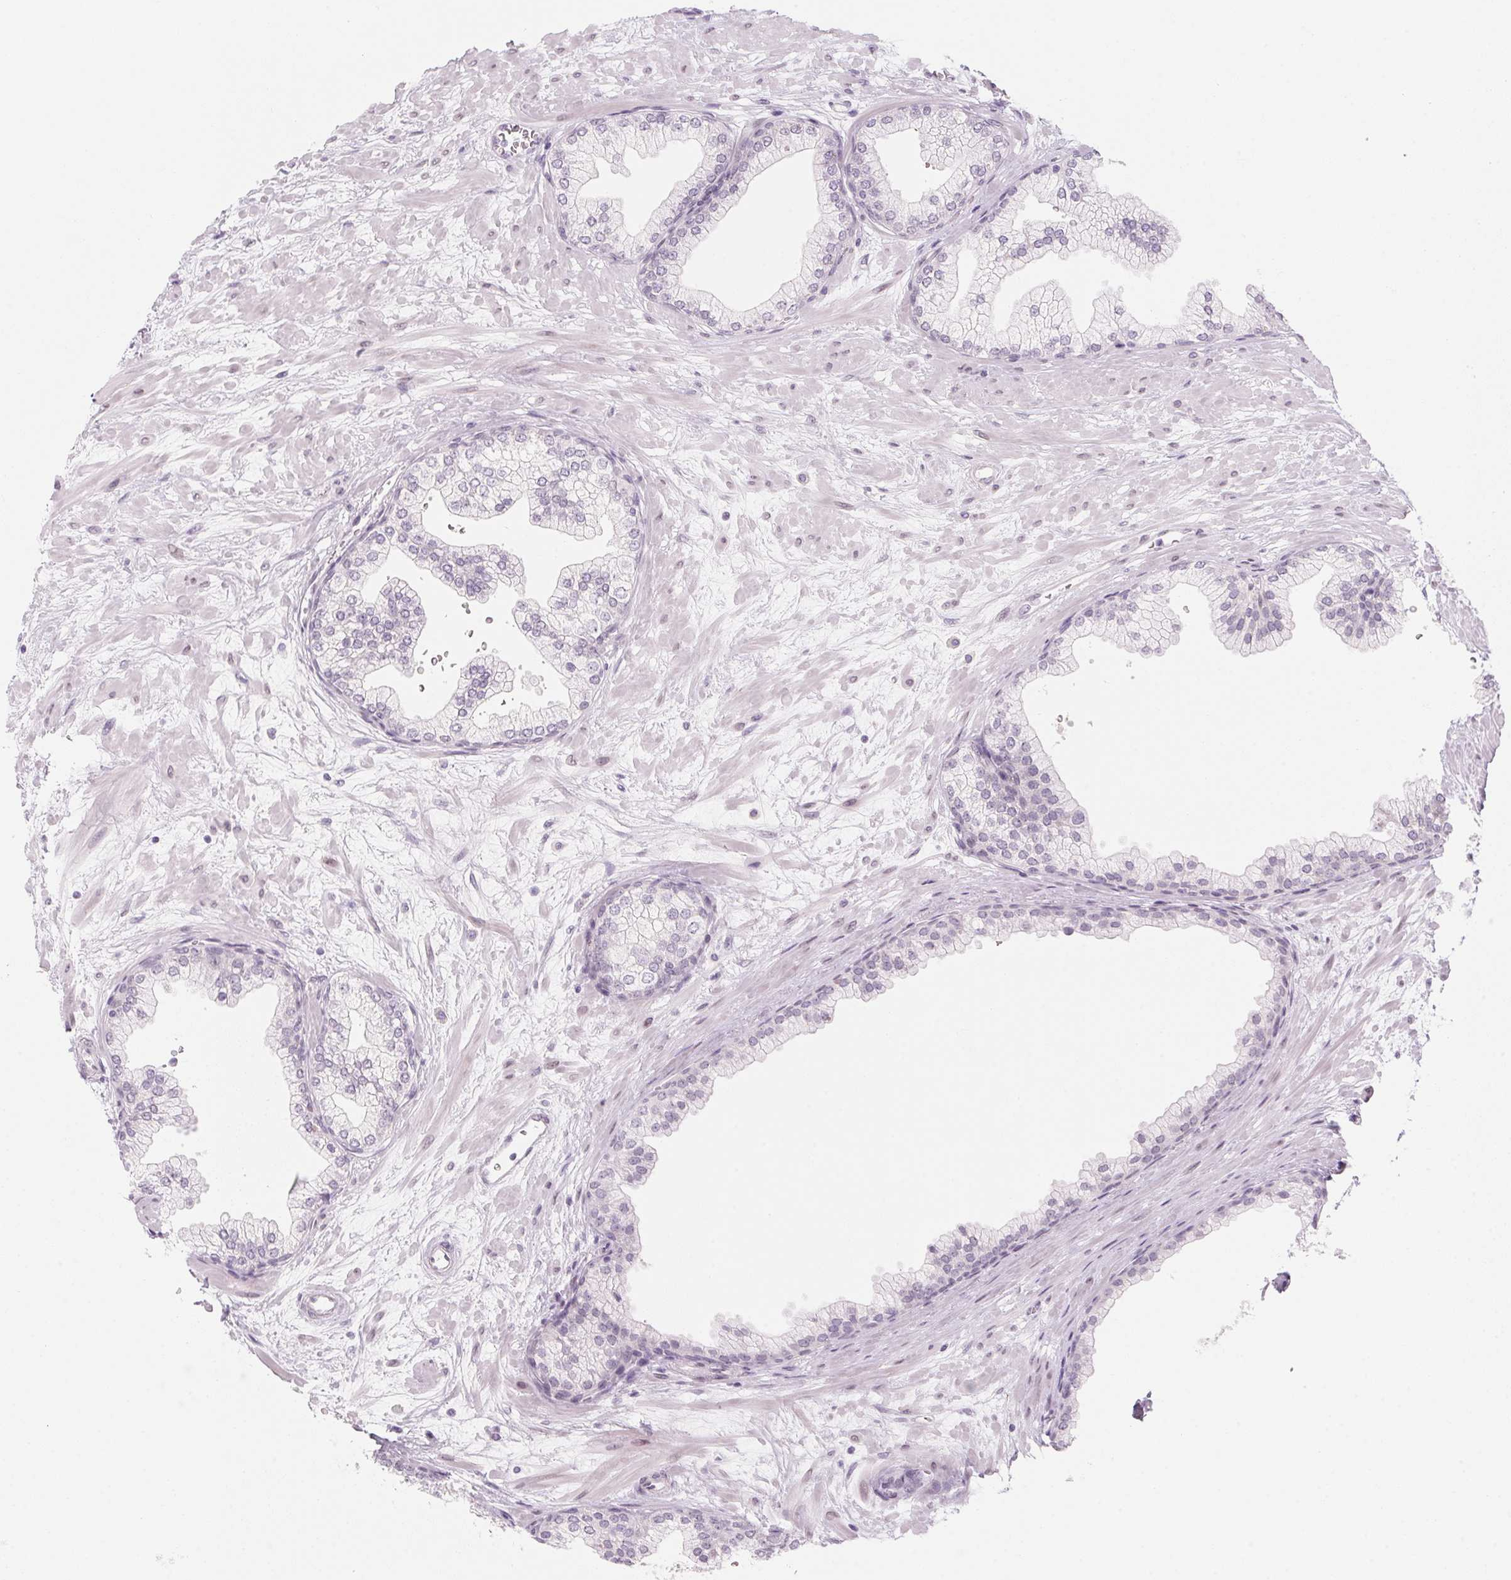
{"staining": {"intensity": "negative", "quantity": "none", "location": "none"}, "tissue": "prostate", "cell_type": "Glandular cells", "image_type": "normal", "snomed": [{"axis": "morphology", "description": "Normal tissue, NOS"}, {"axis": "topography", "description": "Prostate"}, {"axis": "topography", "description": "Peripheral nerve tissue"}], "caption": "Immunohistochemistry histopathology image of unremarkable prostate: prostate stained with DAB displays no significant protein positivity in glandular cells.", "gene": "KCNQ2", "patient": {"sex": "male", "age": 61}}